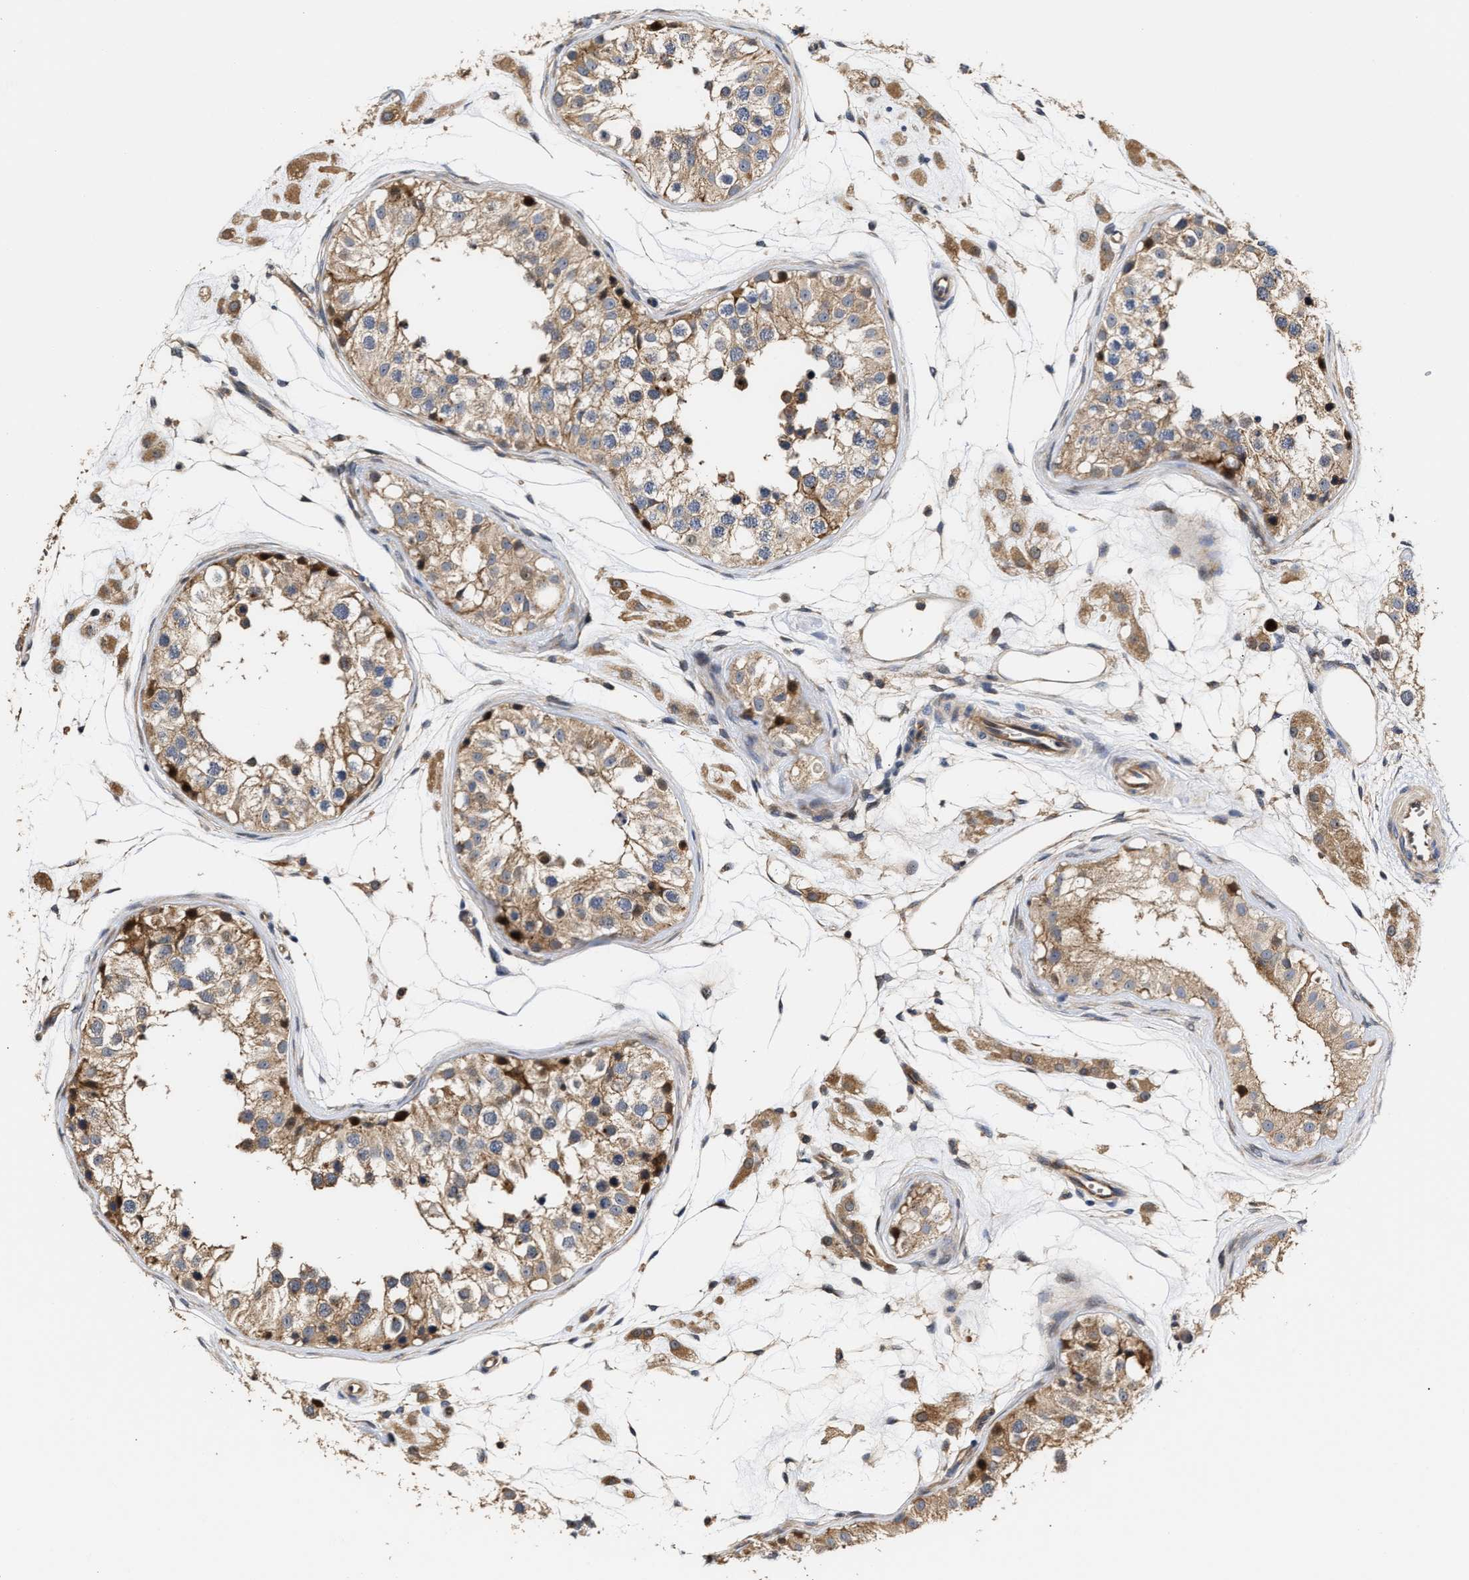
{"staining": {"intensity": "weak", "quantity": ">75%", "location": "cytoplasmic/membranous"}, "tissue": "testis", "cell_type": "Cells in seminiferous ducts", "image_type": "normal", "snomed": [{"axis": "morphology", "description": "Normal tissue, NOS"}, {"axis": "morphology", "description": "Adenocarcinoma, metastatic, NOS"}, {"axis": "topography", "description": "Testis"}], "caption": "Cells in seminiferous ducts demonstrate low levels of weak cytoplasmic/membranous positivity in about >75% of cells in normal testis. (Stains: DAB in brown, nuclei in blue, Microscopy: brightfield microscopy at high magnification).", "gene": "CLIP2", "patient": {"sex": "male", "age": 26}}